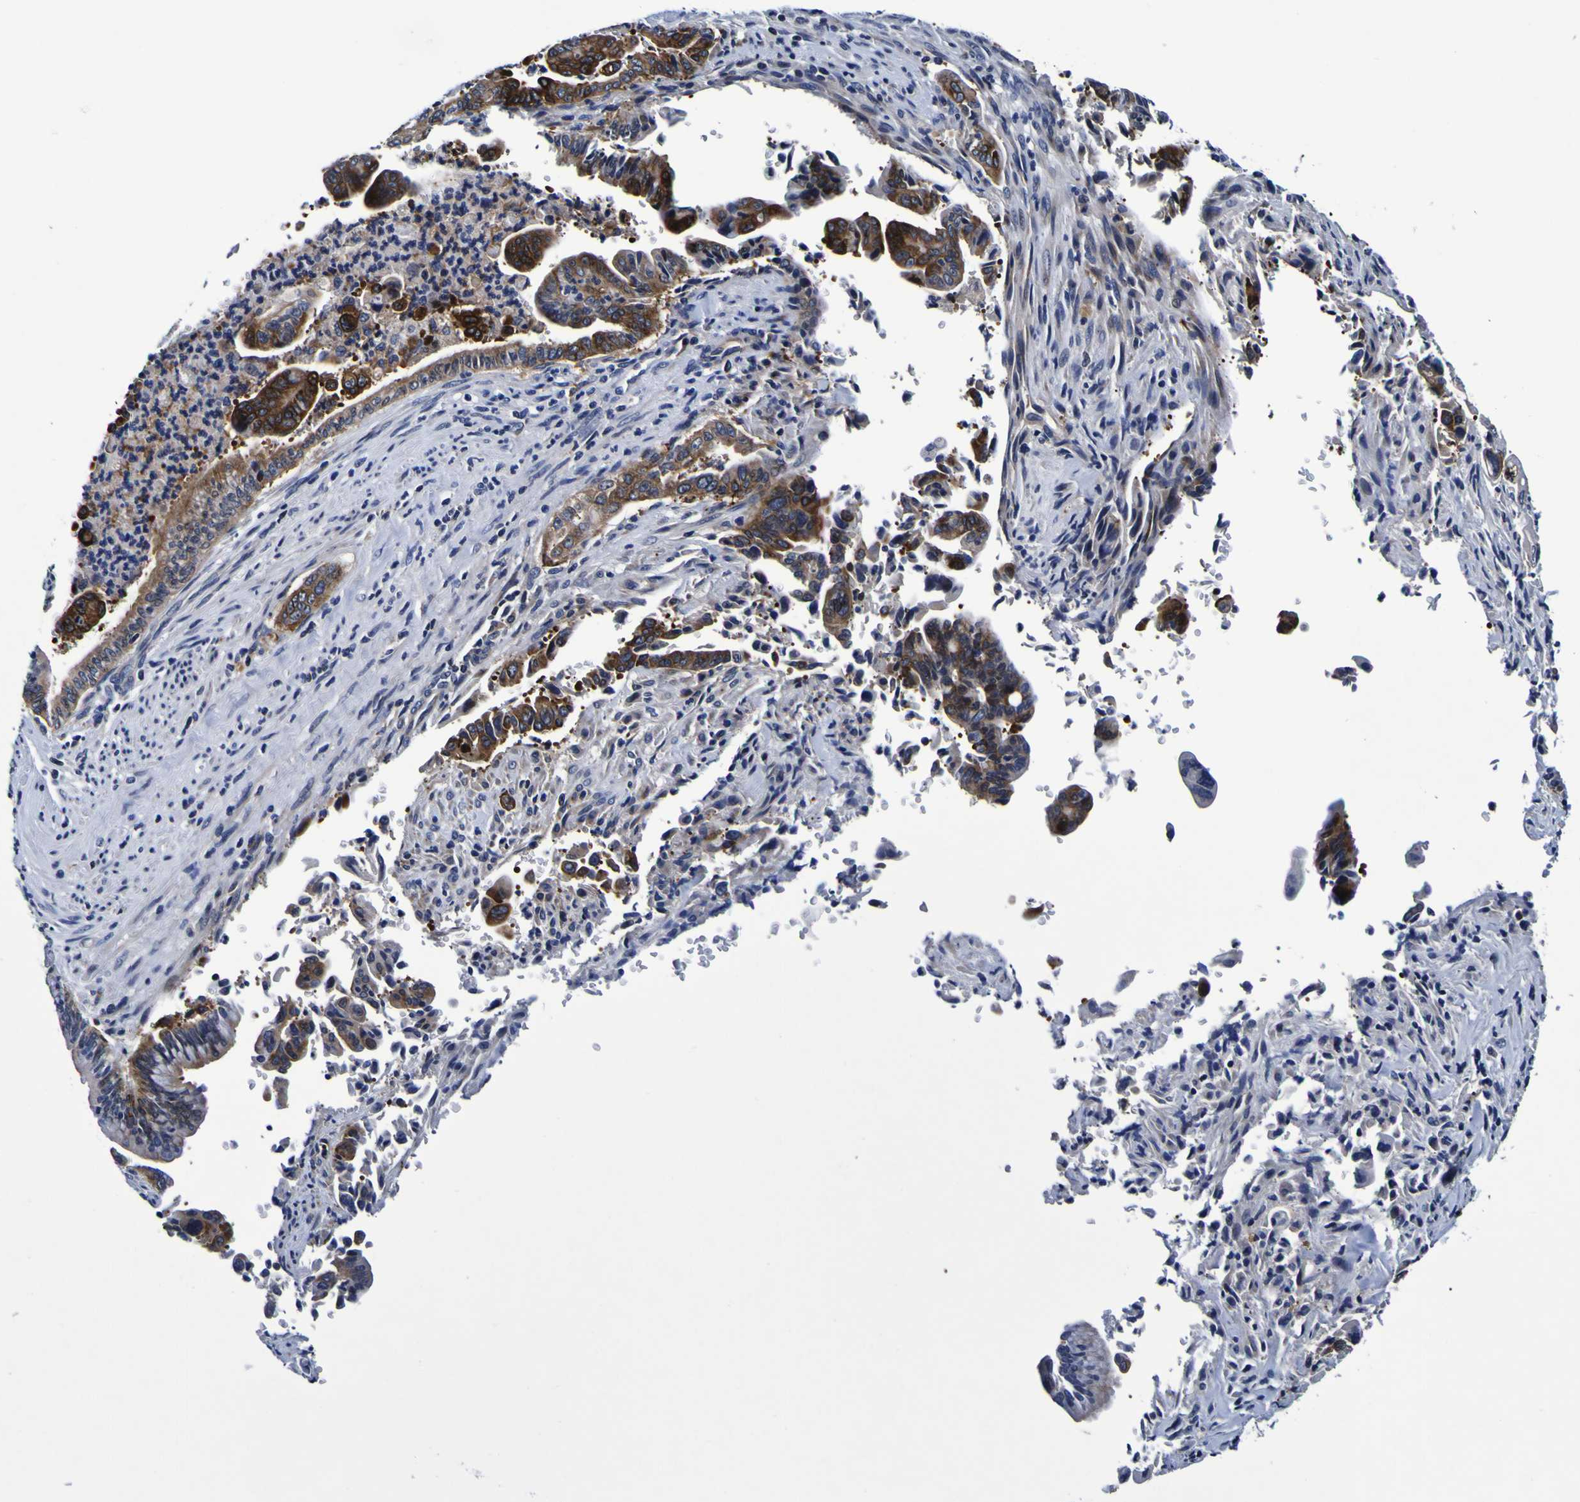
{"staining": {"intensity": "strong", "quantity": "25%-75%", "location": "cytoplasmic/membranous"}, "tissue": "pancreatic cancer", "cell_type": "Tumor cells", "image_type": "cancer", "snomed": [{"axis": "morphology", "description": "Adenocarcinoma, NOS"}, {"axis": "topography", "description": "Pancreas"}], "caption": "Protein expression analysis of human pancreatic adenocarcinoma reveals strong cytoplasmic/membranous positivity in approximately 25%-75% of tumor cells.", "gene": "SORCS1", "patient": {"sex": "male", "age": 70}}